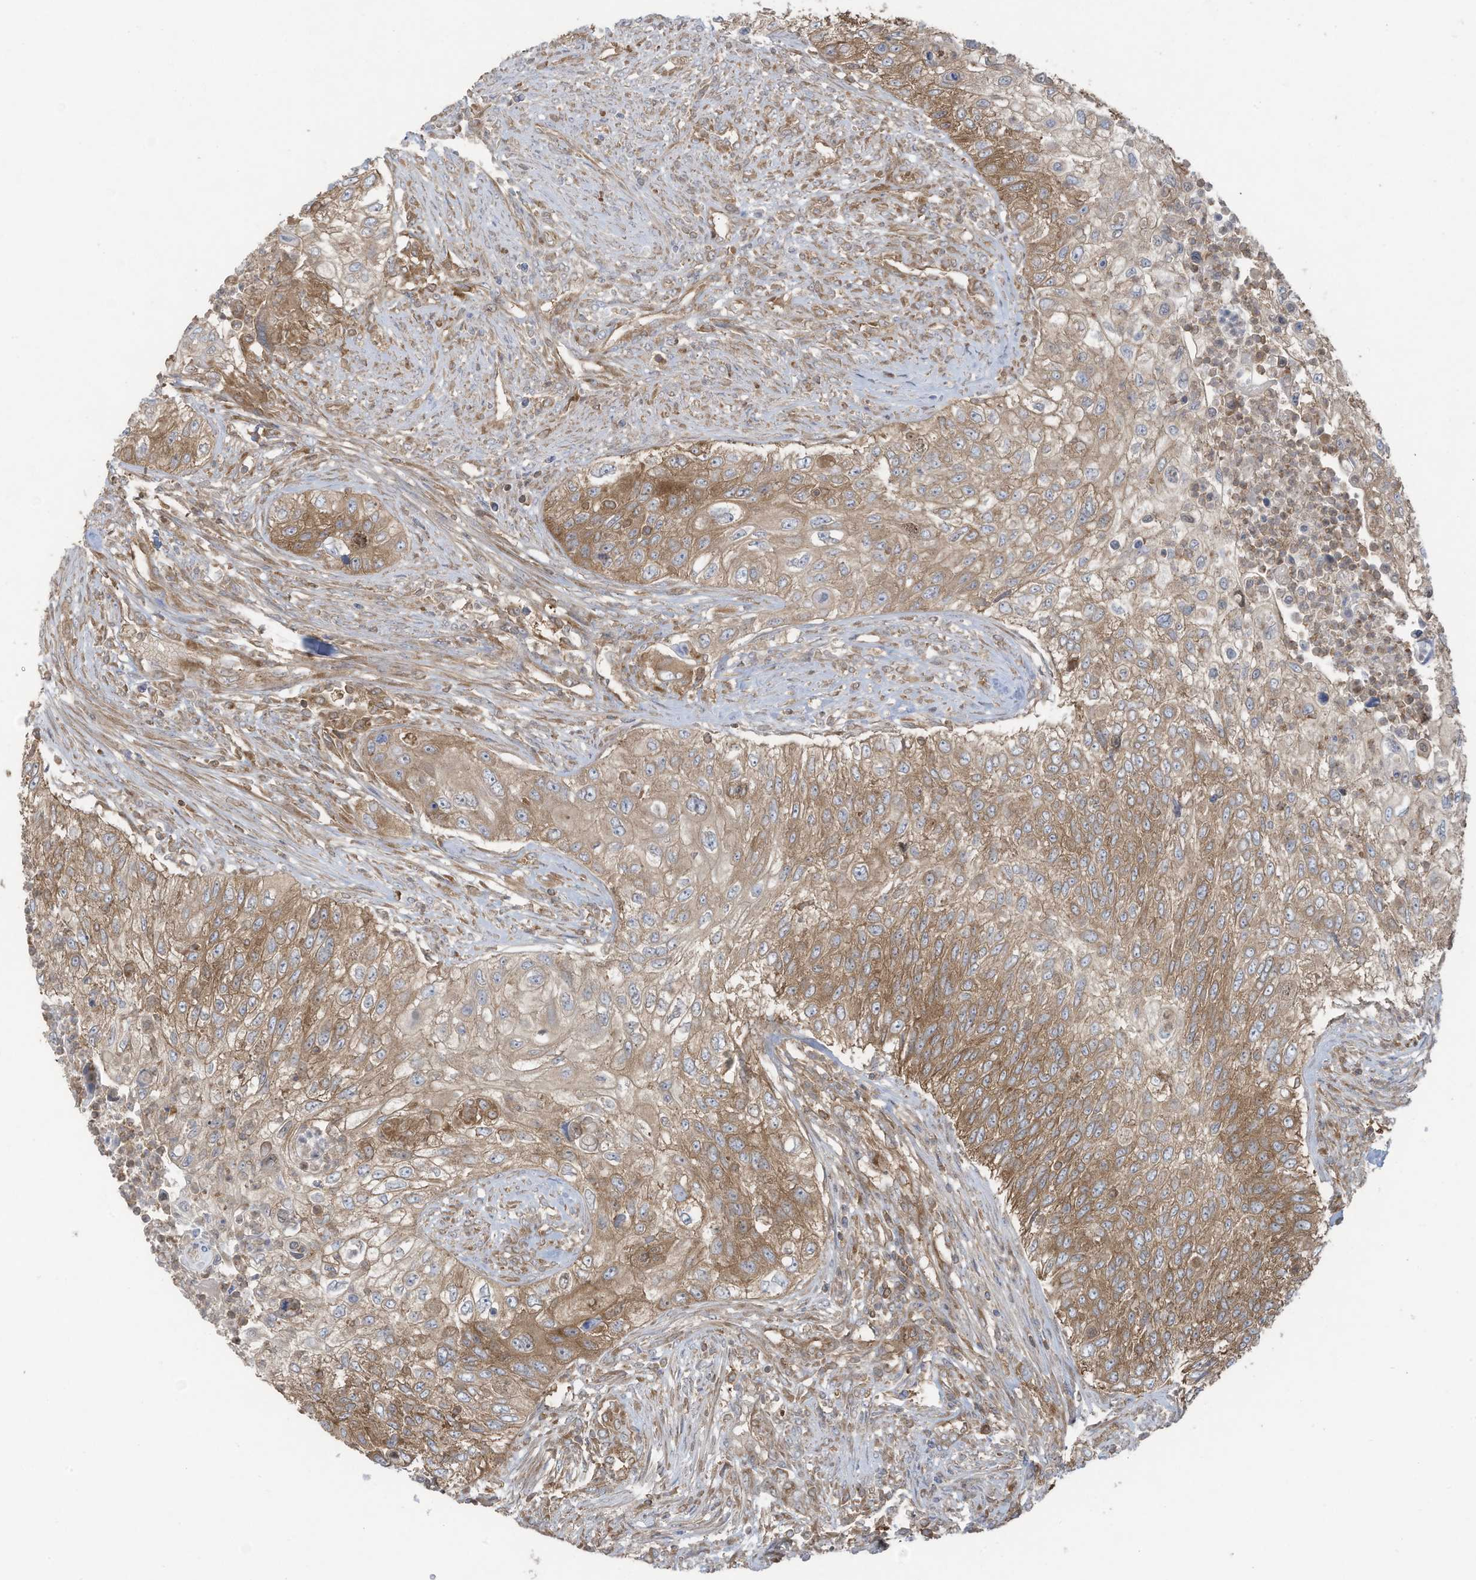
{"staining": {"intensity": "moderate", "quantity": "25%-75%", "location": "cytoplasmic/membranous,nuclear"}, "tissue": "urothelial cancer", "cell_type": "Tumor cells", "image_type": "cancer", "snomed": [{"axis": "morphology", "description": "Urothelial carcinoma, High grade"}, {"axis": "topography", "description": "Urinary bladder"}], "caption": "High-grade urothelial carcinoma tissue exhibits moderate cytoplasmic/membranous and nuclear staining in about 25%-75% of tumor cells, visualized by immunohistochemistry. (DAB (3,3'-diaminobenzidine) IHC, brown staining for protein, blue staining for nuclei).", "gene": "OLA1", "patient": {"sex": "female", "age": 60}}